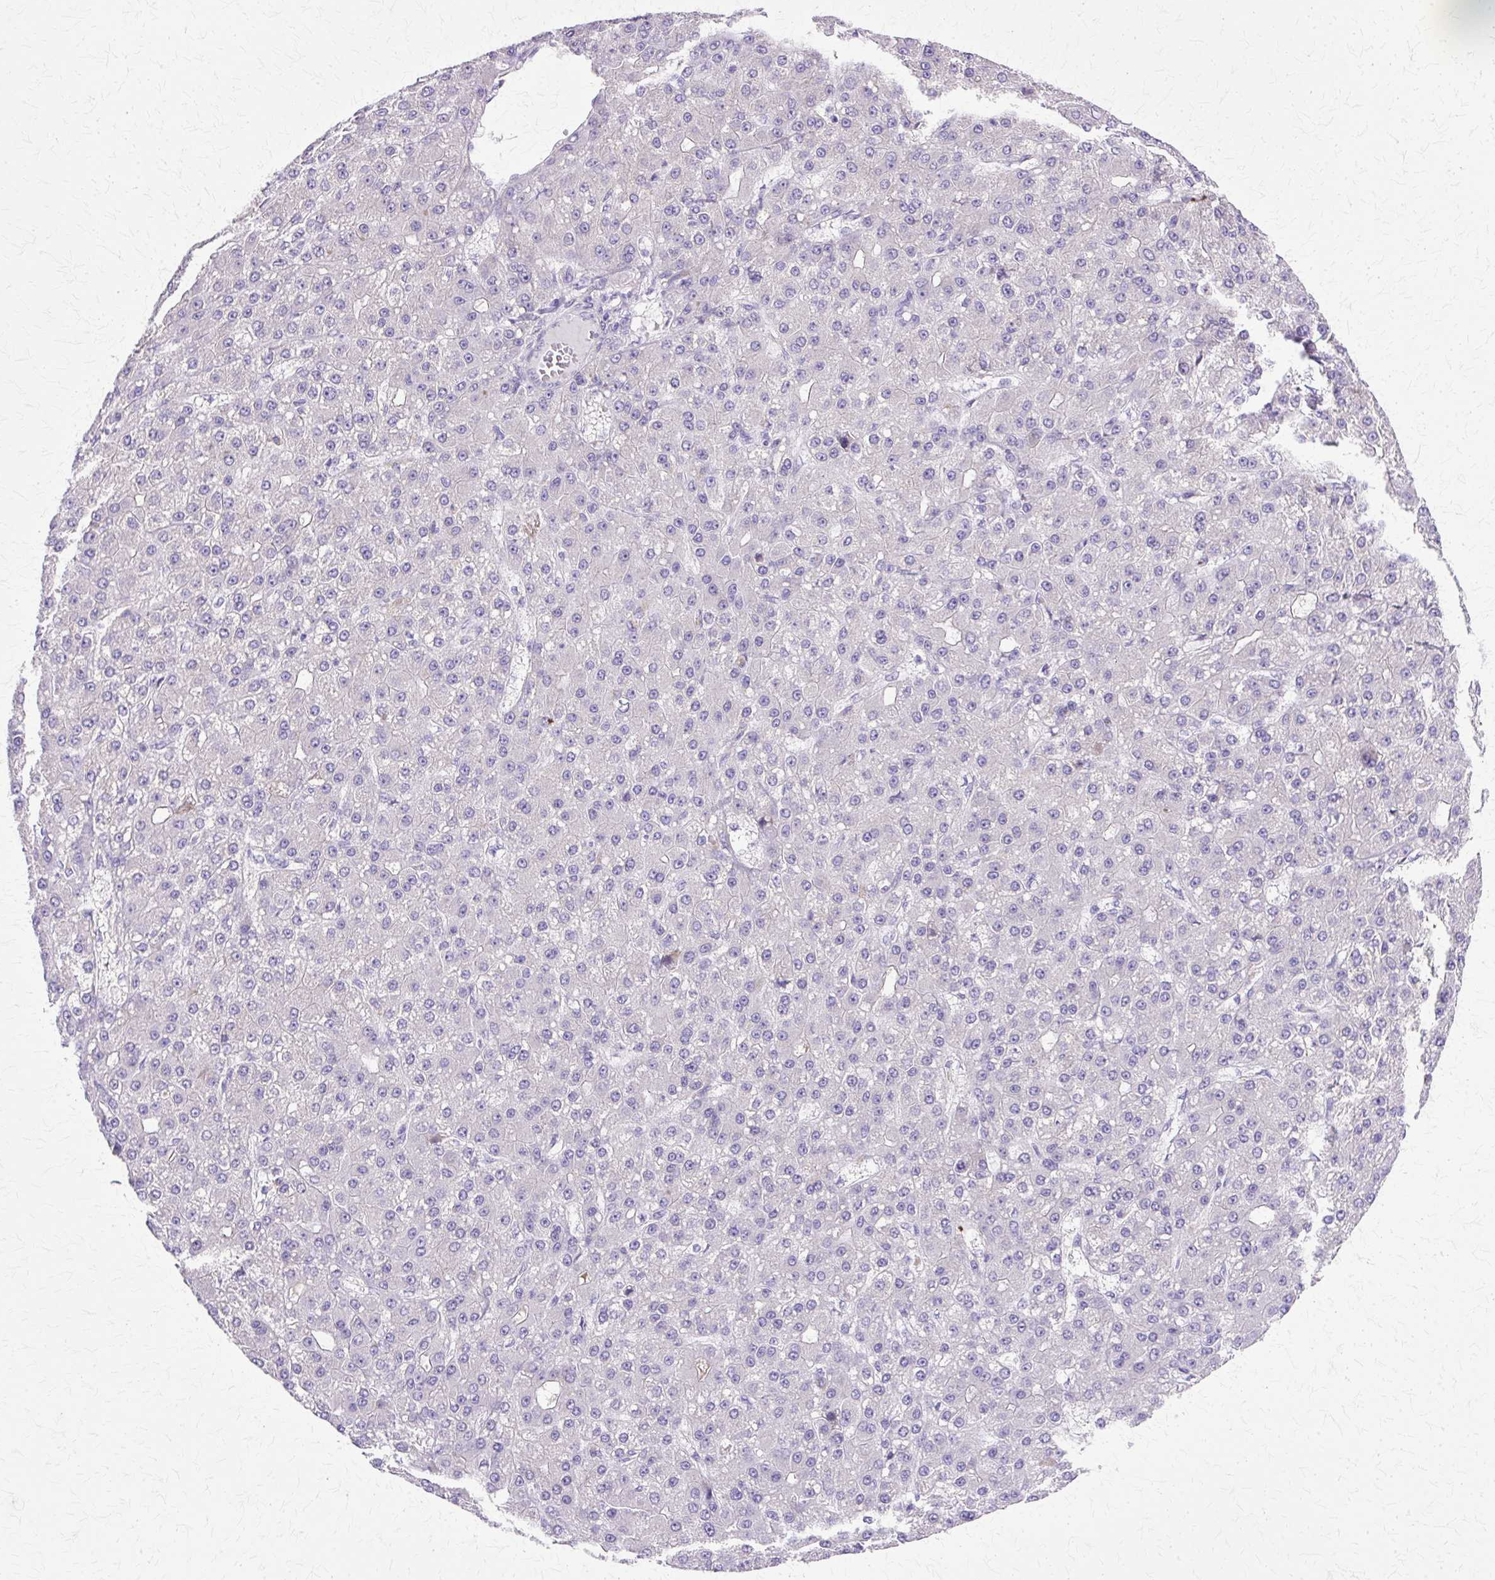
{"staining": {"intensity": "negative", "quantity": "none", "location": "none"}, "tissue": "liver cancer", "cell_type": "Tumor cells", "image_type": "cancer", "snomed": [{"axis": "morphology", "description": "Carcinoma, Hepatocellular, NOS"}, {"axis": "topography", "description": "Liver"}], "caption": "Liver cancer was stained to show a protein in brown. There is no significant positivity in tumor cells.", "gene": "TBC1D3G", "patient": {"sex": "male", "age": 67}}